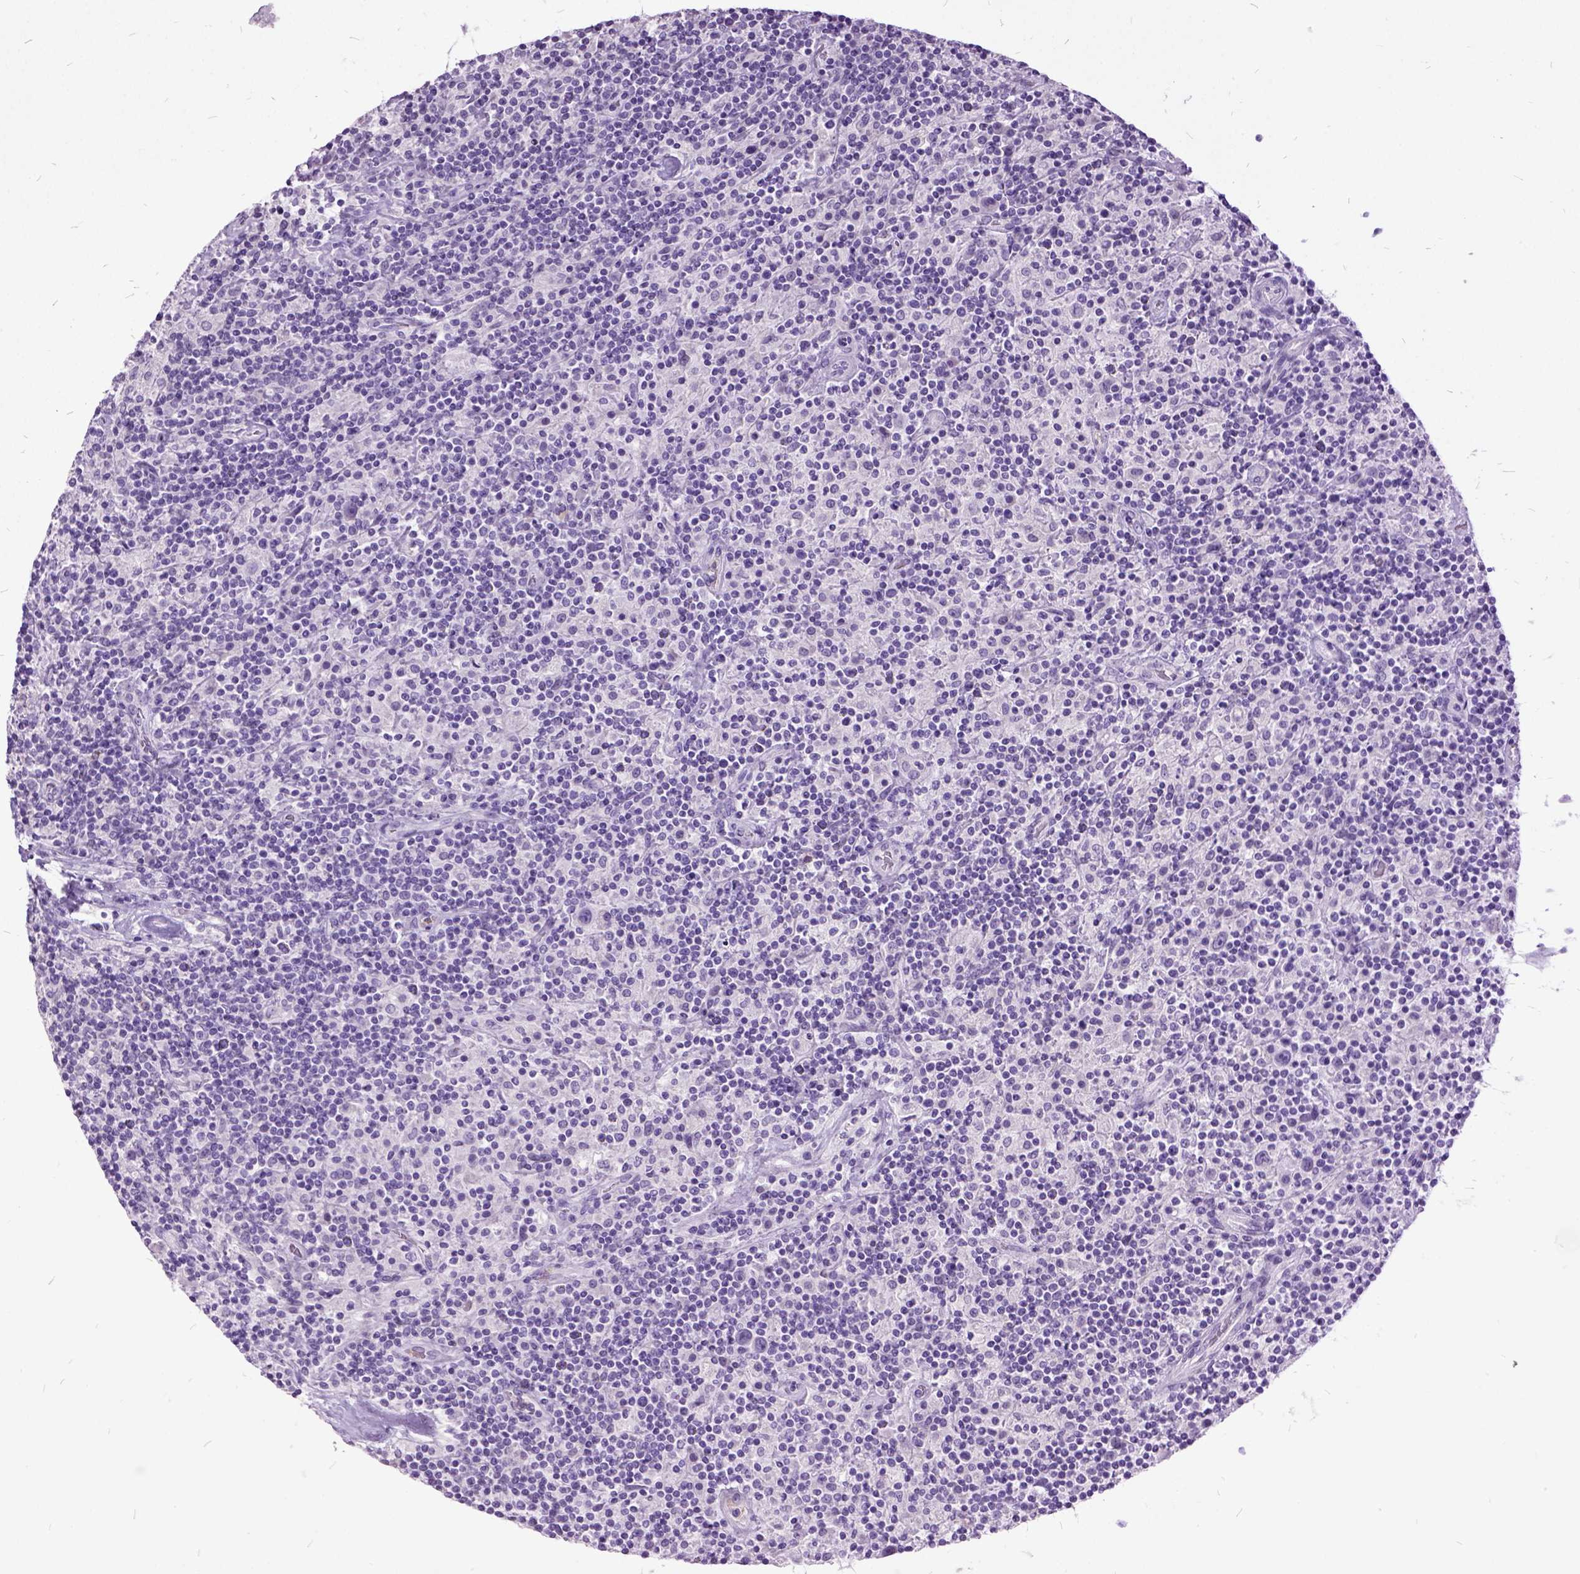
{"staining": {"intensity": "negative", "quantity": "none", "location": "none"}, "tissue": "lymphoma", "cell_type": "Tumor cells", "image_type": "cancer", "snomed": [{"axis": "morphology", "description": "Hodgkin's disease, NOS"}, {"axis": "topography", "description": "Lymph node"}], "caption": "High power microscopy micrograph of an immunohistochemistry (IHC) image of lymphoma, revealing no significant expression in tumor cells.", "gene": "MME", "patient": {"sex": "male", "age": 70}}